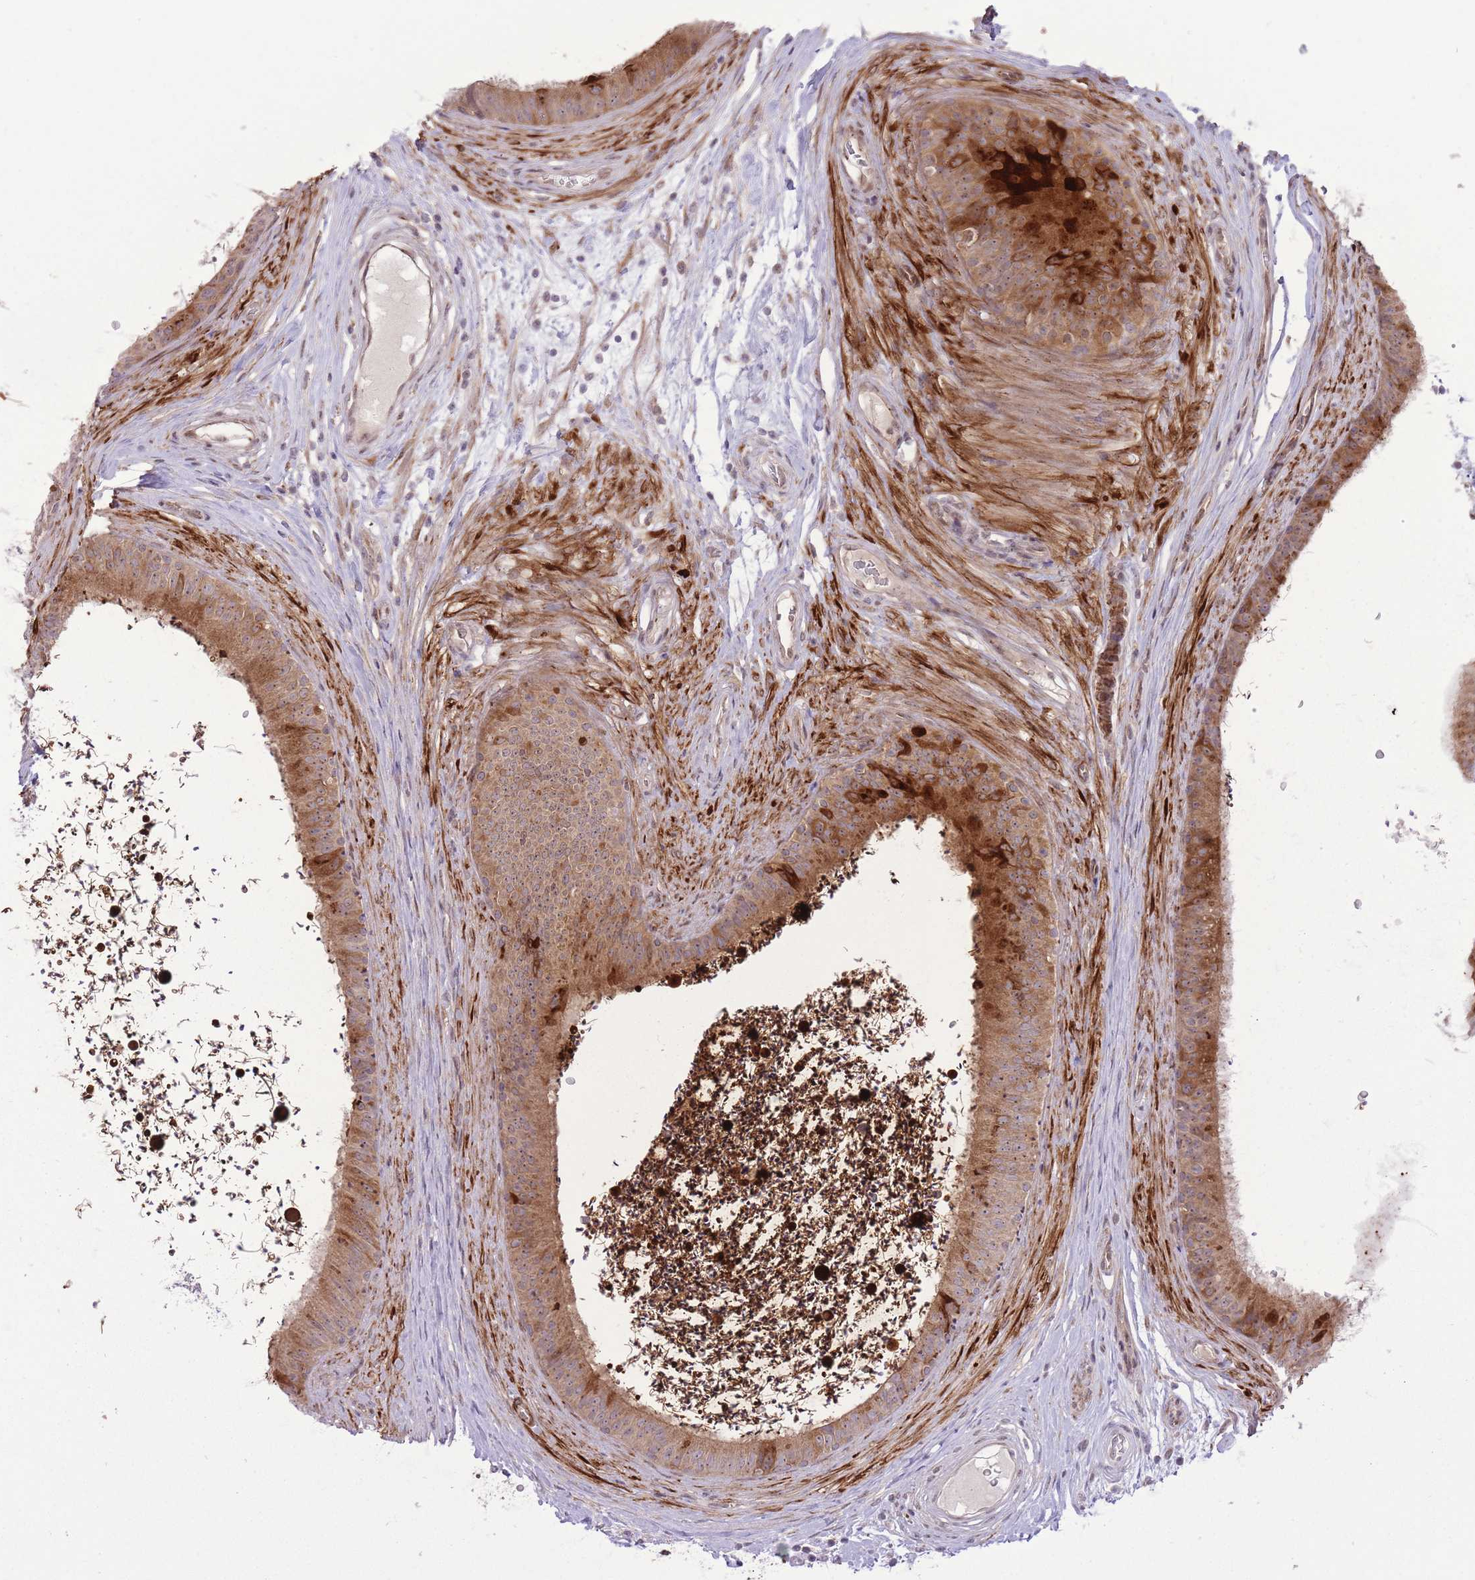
{"staining": {"intensity": "strong", "quantity": "<25%", "location": "cytoplasmic/membranous"}, "tissue": "epididymis", "cell_type": "Glandular cells", "image_type": "normal", "snomed": [{"axis": "morphology", "description": "Normal tissue, NOS"}, {"axis": "topography", "description": "Testis"}, {"axis": "topography", "description": "Epididymis"}], "caption": "Immunohistochemistry (IHC) histopathology image of normal epididymis stained for a protein (brown), which displays medium levels of strong cytoplasmic/membranous positivity in approximately <25% of glandular cells.", "gene": "ZBED5", "patient": {"sex": "male", "age": 41}}